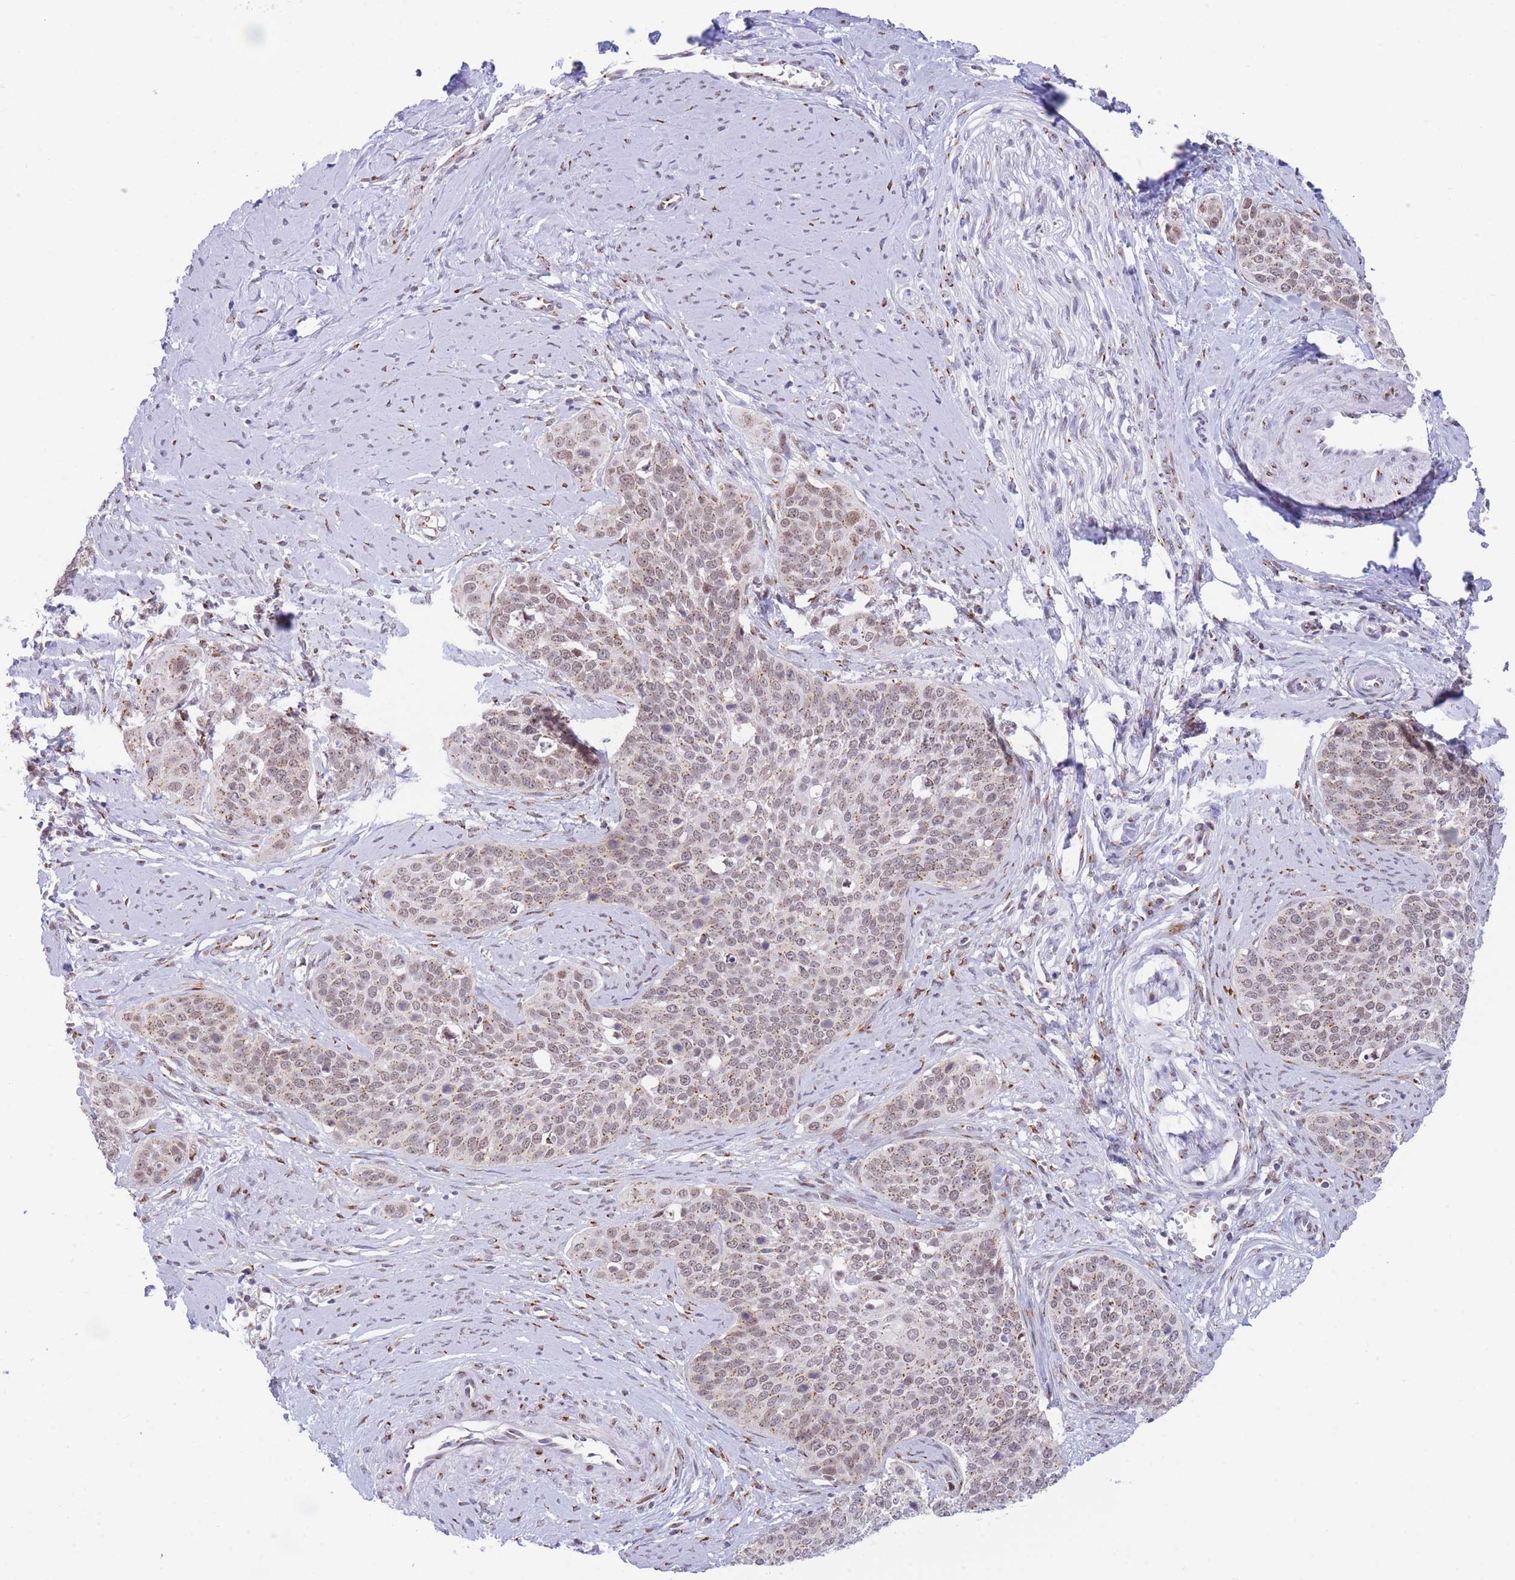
{"staining": {"intensity": "moderate", "quantity": ">75%", "location": "cytoplasmic/membranous,nuclear"}, "tissue": "cervical cancer", "cell_type": "Tumor cells", "image_type": "cancer", "snomed": [{"axis": "morphology", "description": "Squamous cell carcinoma, NOS"}, {"axis": "topography", "description": "Cervix"}], "caption": "Immunohistochemistry (DAB (3,3'-diaminobenzidine)) staining of human cervical cancer demonstrates moderate cytoplasmic/membranous and nuclear protein staining in approximately >75% of tumor cells.", "gene": "INO80C", "patient": {"sex": "female", "age": 44}}